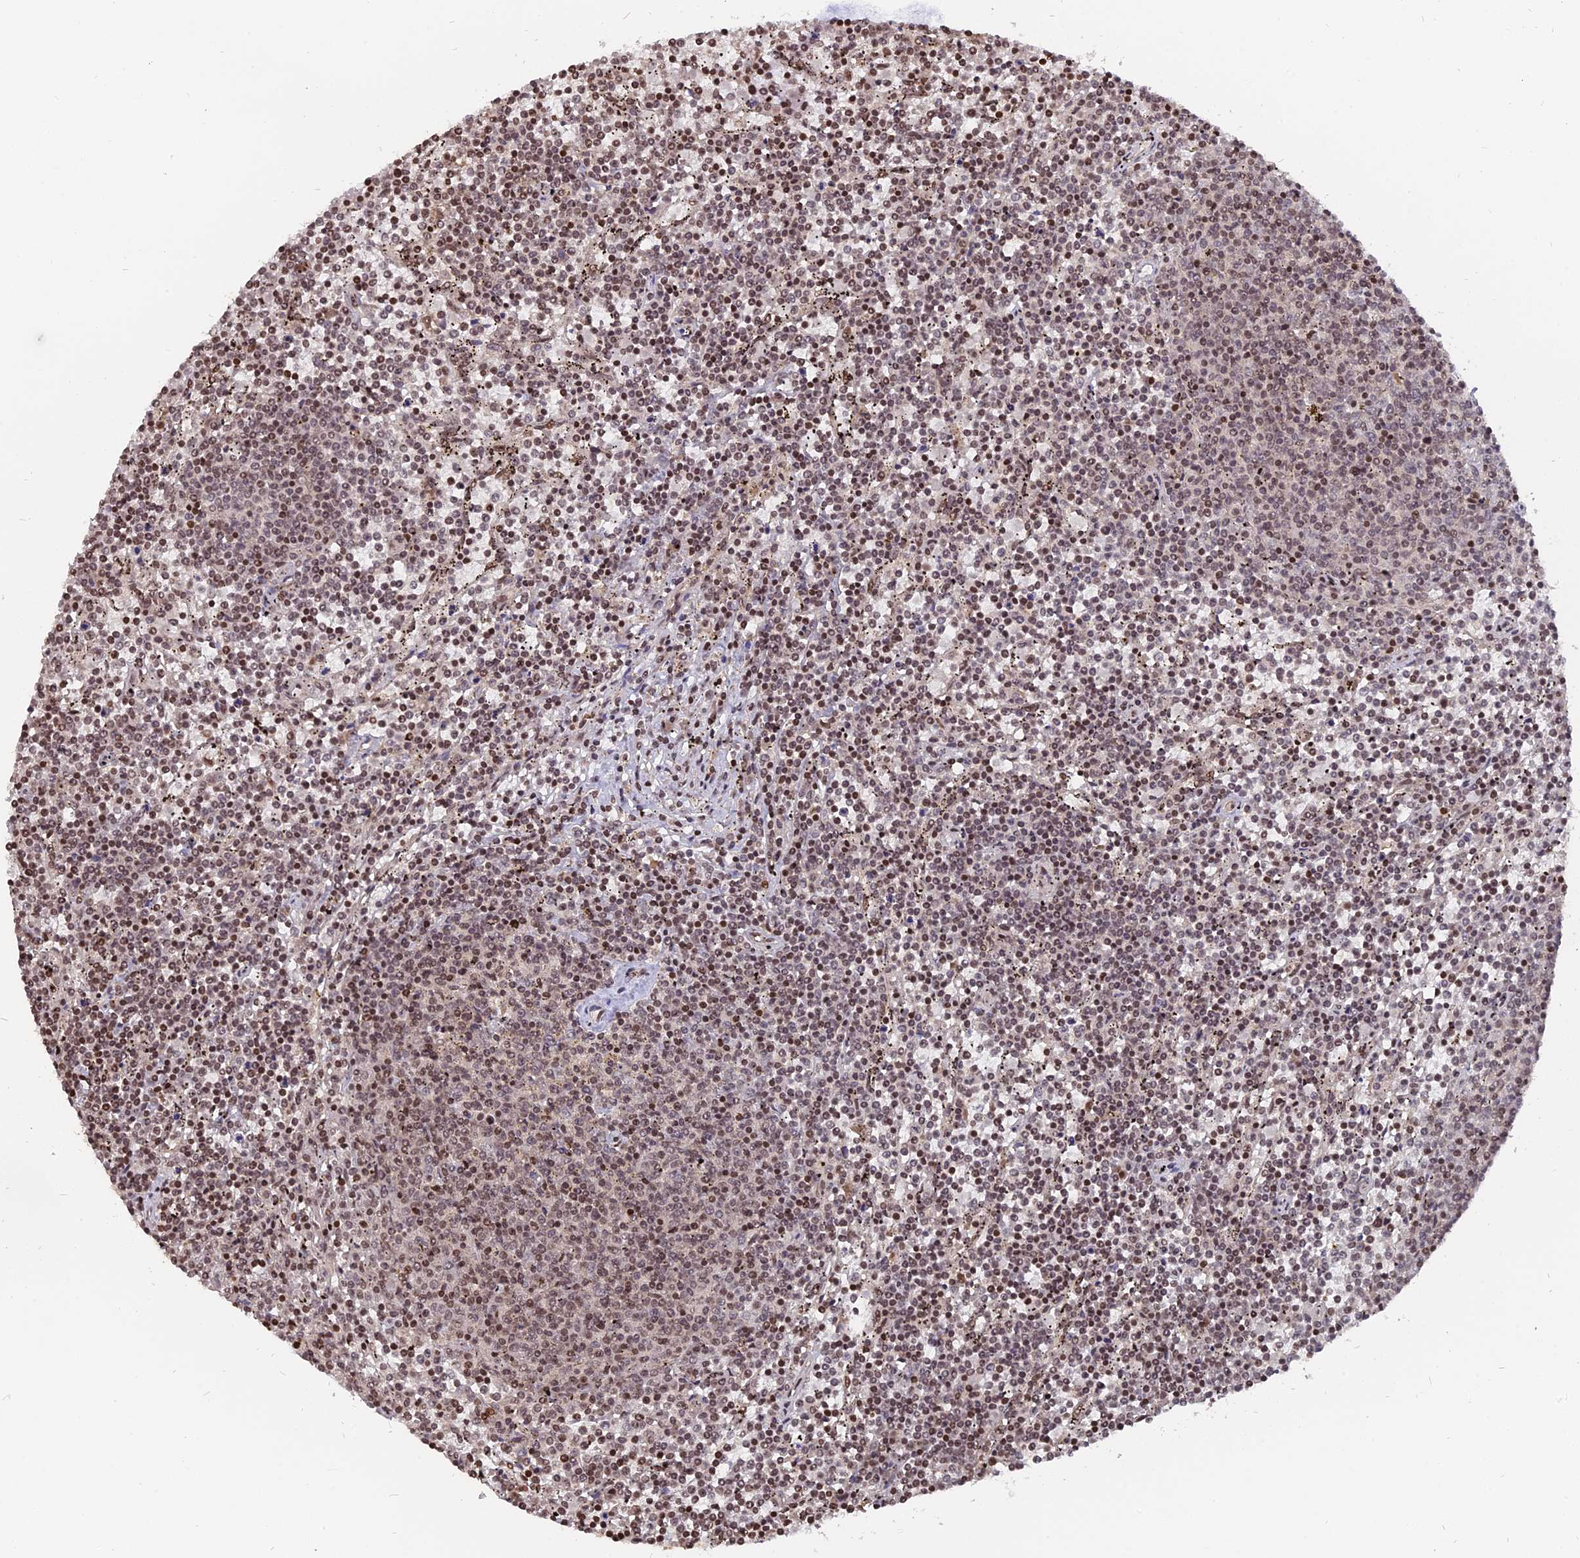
{"staining": {"intensity": "weak", "quantity": ">75%", "location": "nuclear"}, "tissue": "lymphoma", "cell_type": "Tumor cells", "image_type": "cancer", "snomed": [{"axis": "morphology", "description": "Malignant lymphoma, non-Hodgkin's type, Low grade"}, {"axis": "topography", "description": "Spleen"}], "caption": "Immunohistochemical staining of human low-grade malignant lymphoma, non-Hodgkin's type reveals low levels of weak nuclear protein staining in approximately >75% of tumor cells.", "gene": "NR1H3", "patient": {"sex": "female", "age": 50}}